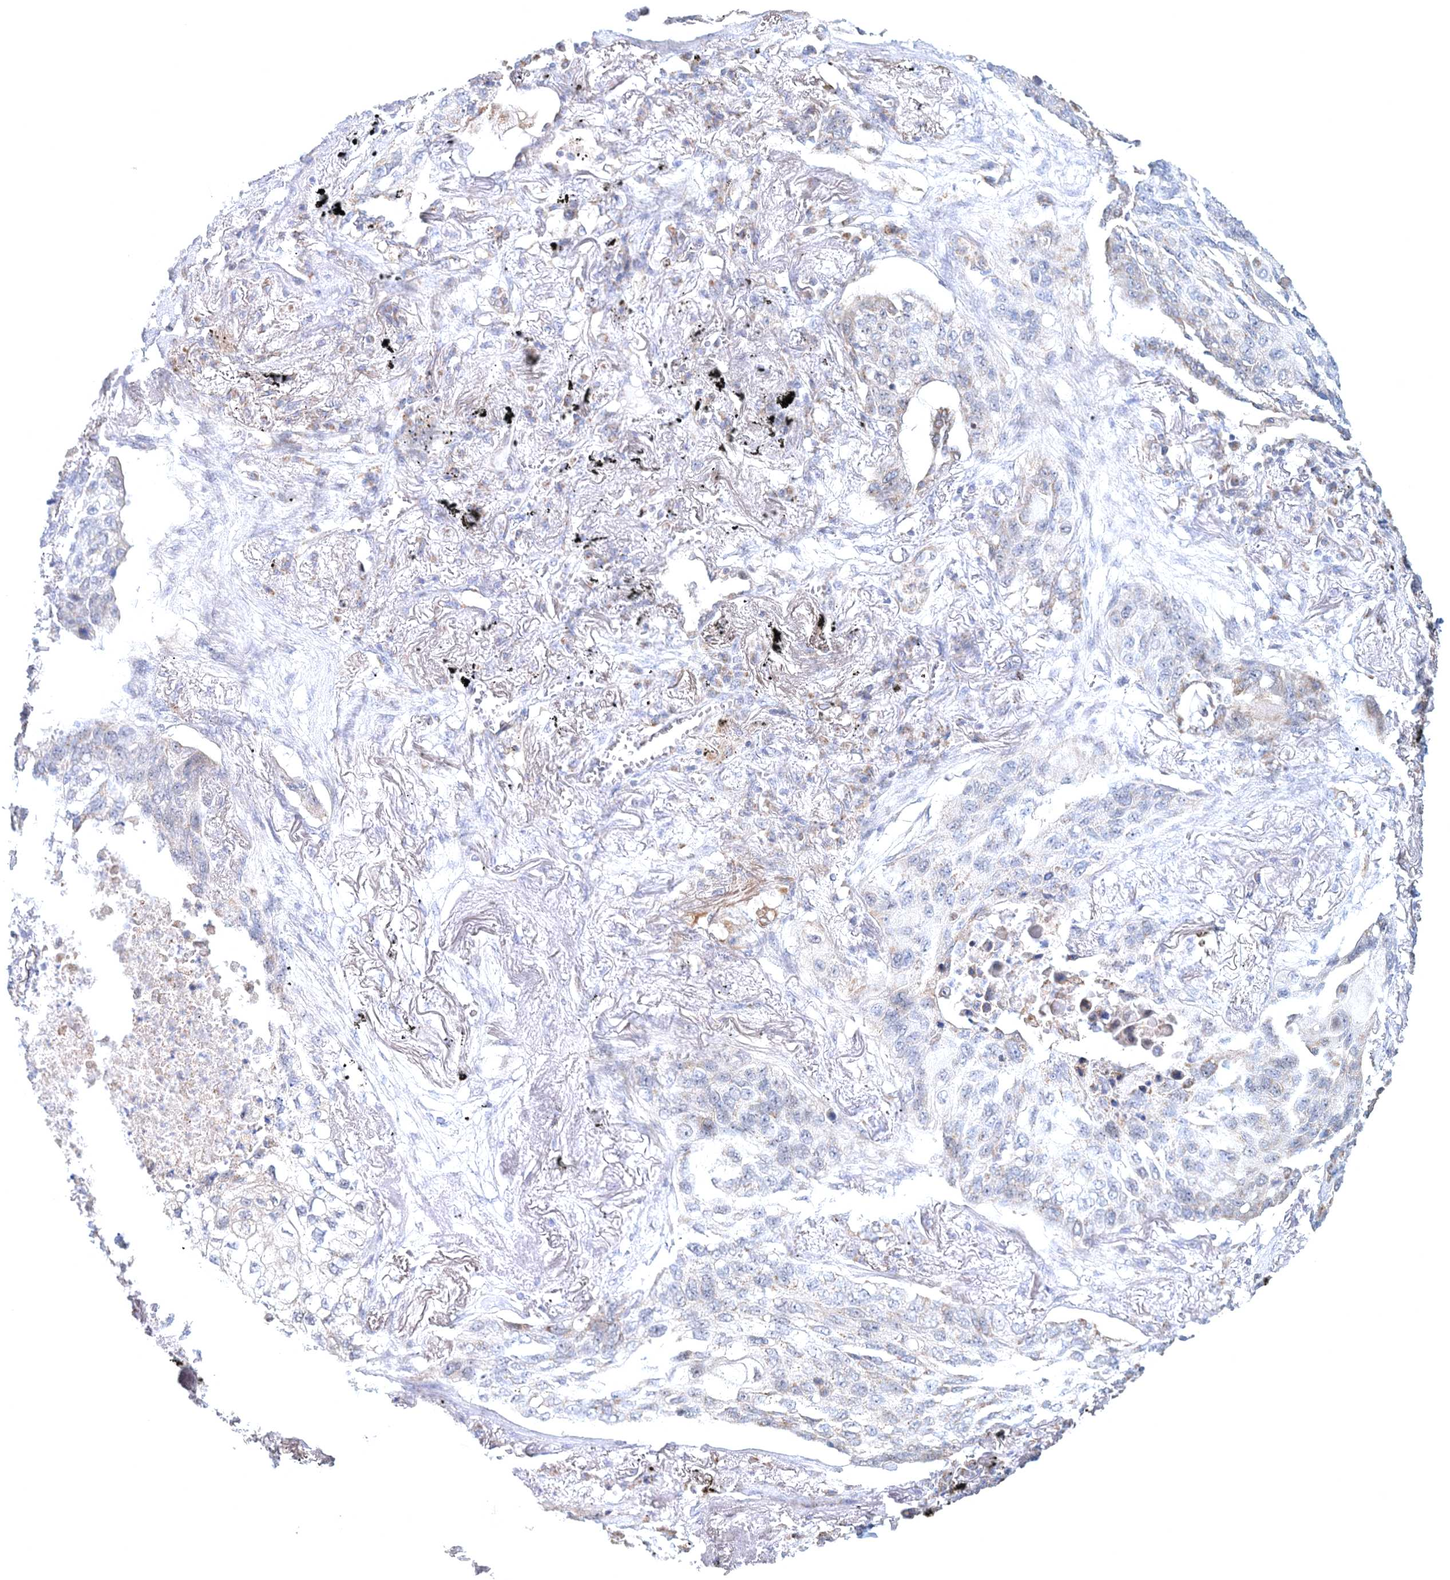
{"staining": {"intensity": "negative", "quantity": "none", "location": "none"}, "tissue": "lung cancer", "cell_type": "Tumor cells", "image_type": "cancer", "snomed": [{"axis": "morphology", "description": "Squamous cell carcinoma, NOS"}, {"axis": "topography", "description": "Lung"}], "caption": "Protein analysis of lung cancer (squamous cell carcinoma) exhibits no significant expression in tumor cells.", "gene": "RNF150", "patient": {"sex": "female", "age": 63}}